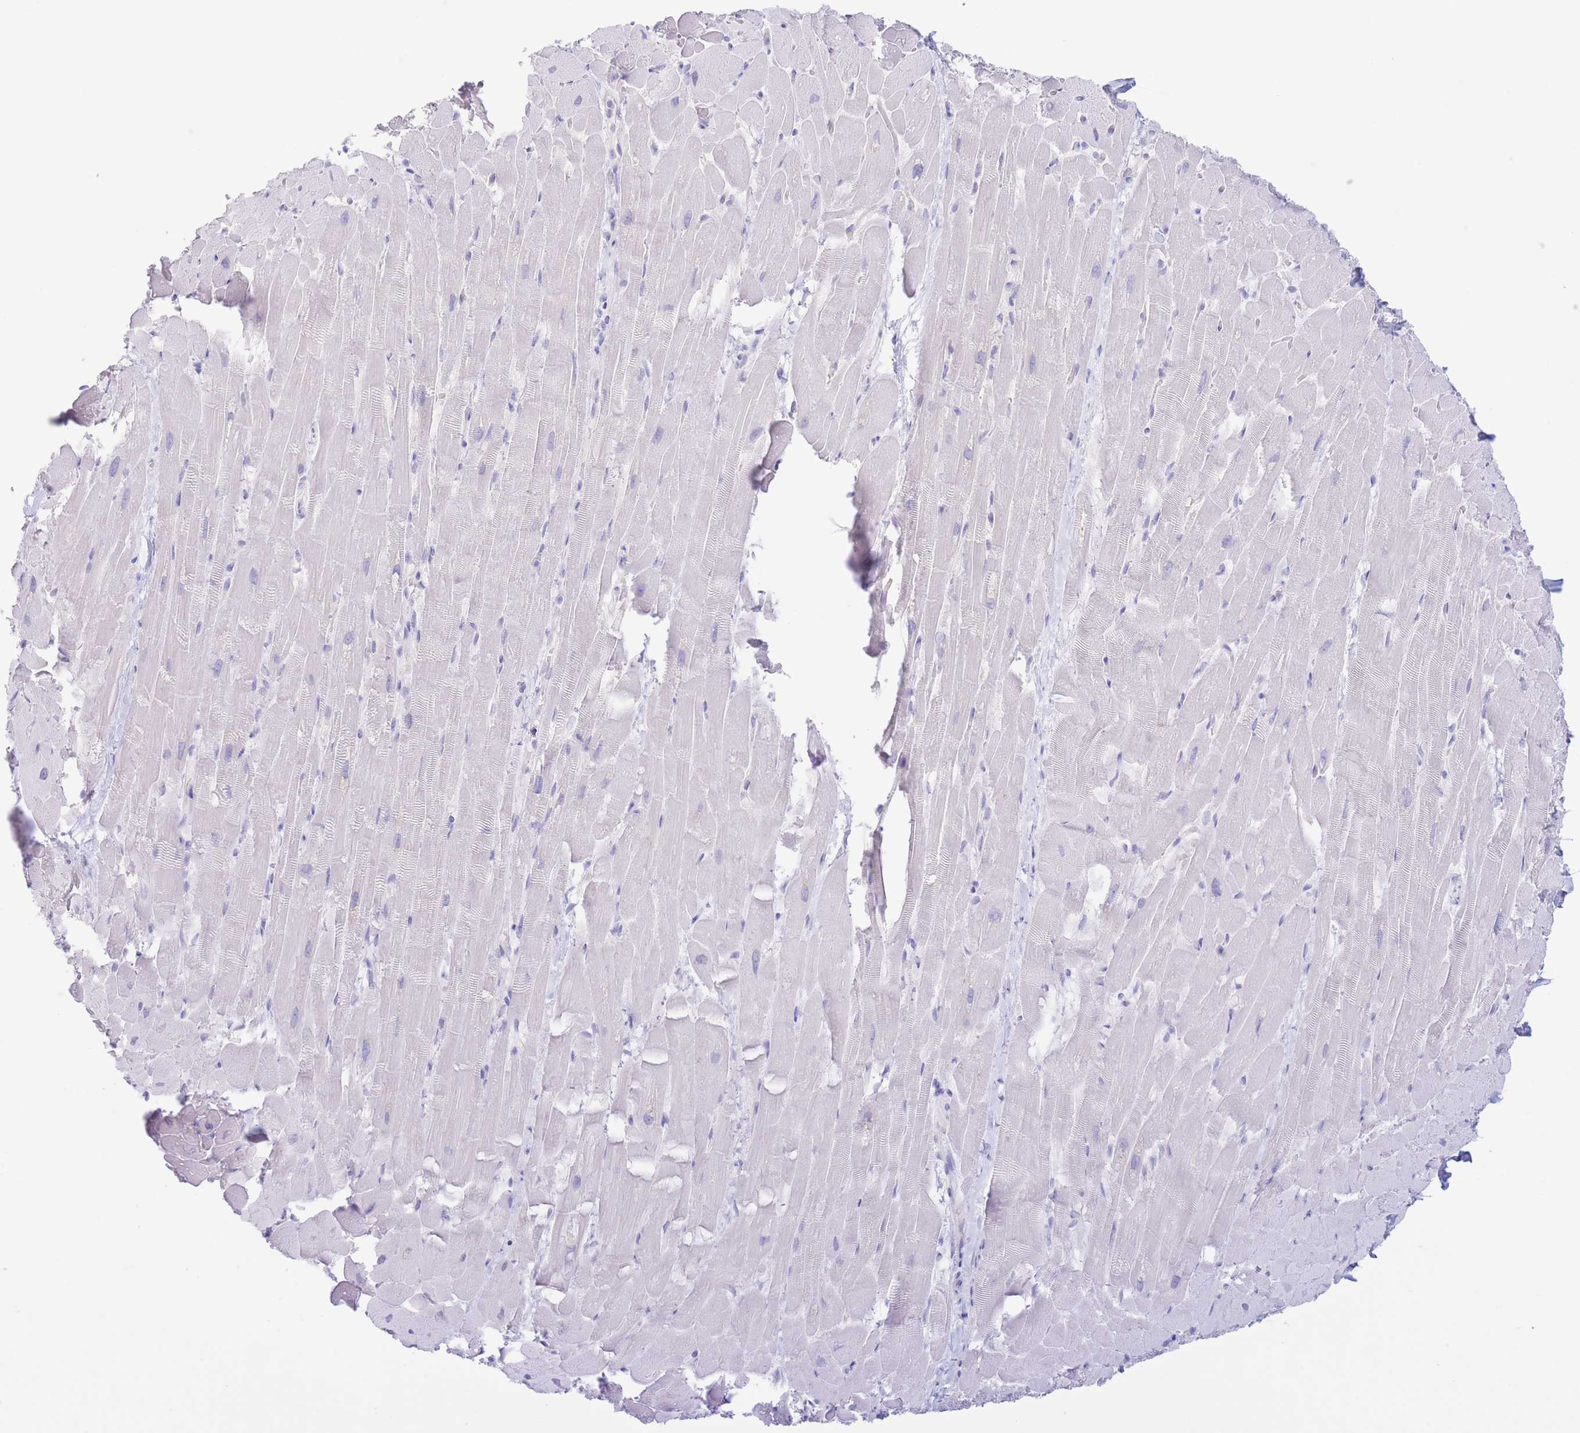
{"staining": {"intensity": "negative", "quantity": "none", "location": "none"}, "tissue": "heart muscle", "cell_type": "Cardiomyocytes", "image_type": "normal", "snomed": [{"axis": "morphology", "description": "Normal tissue, NOS"}, {"axis": "topography", "description": "Heart"}], "caption": "Cardiomyocytes show no significant protein expression in unremarkable heart muscle.", "gene": "PKLR", "patient": {"sex": "male", "age": 37}}